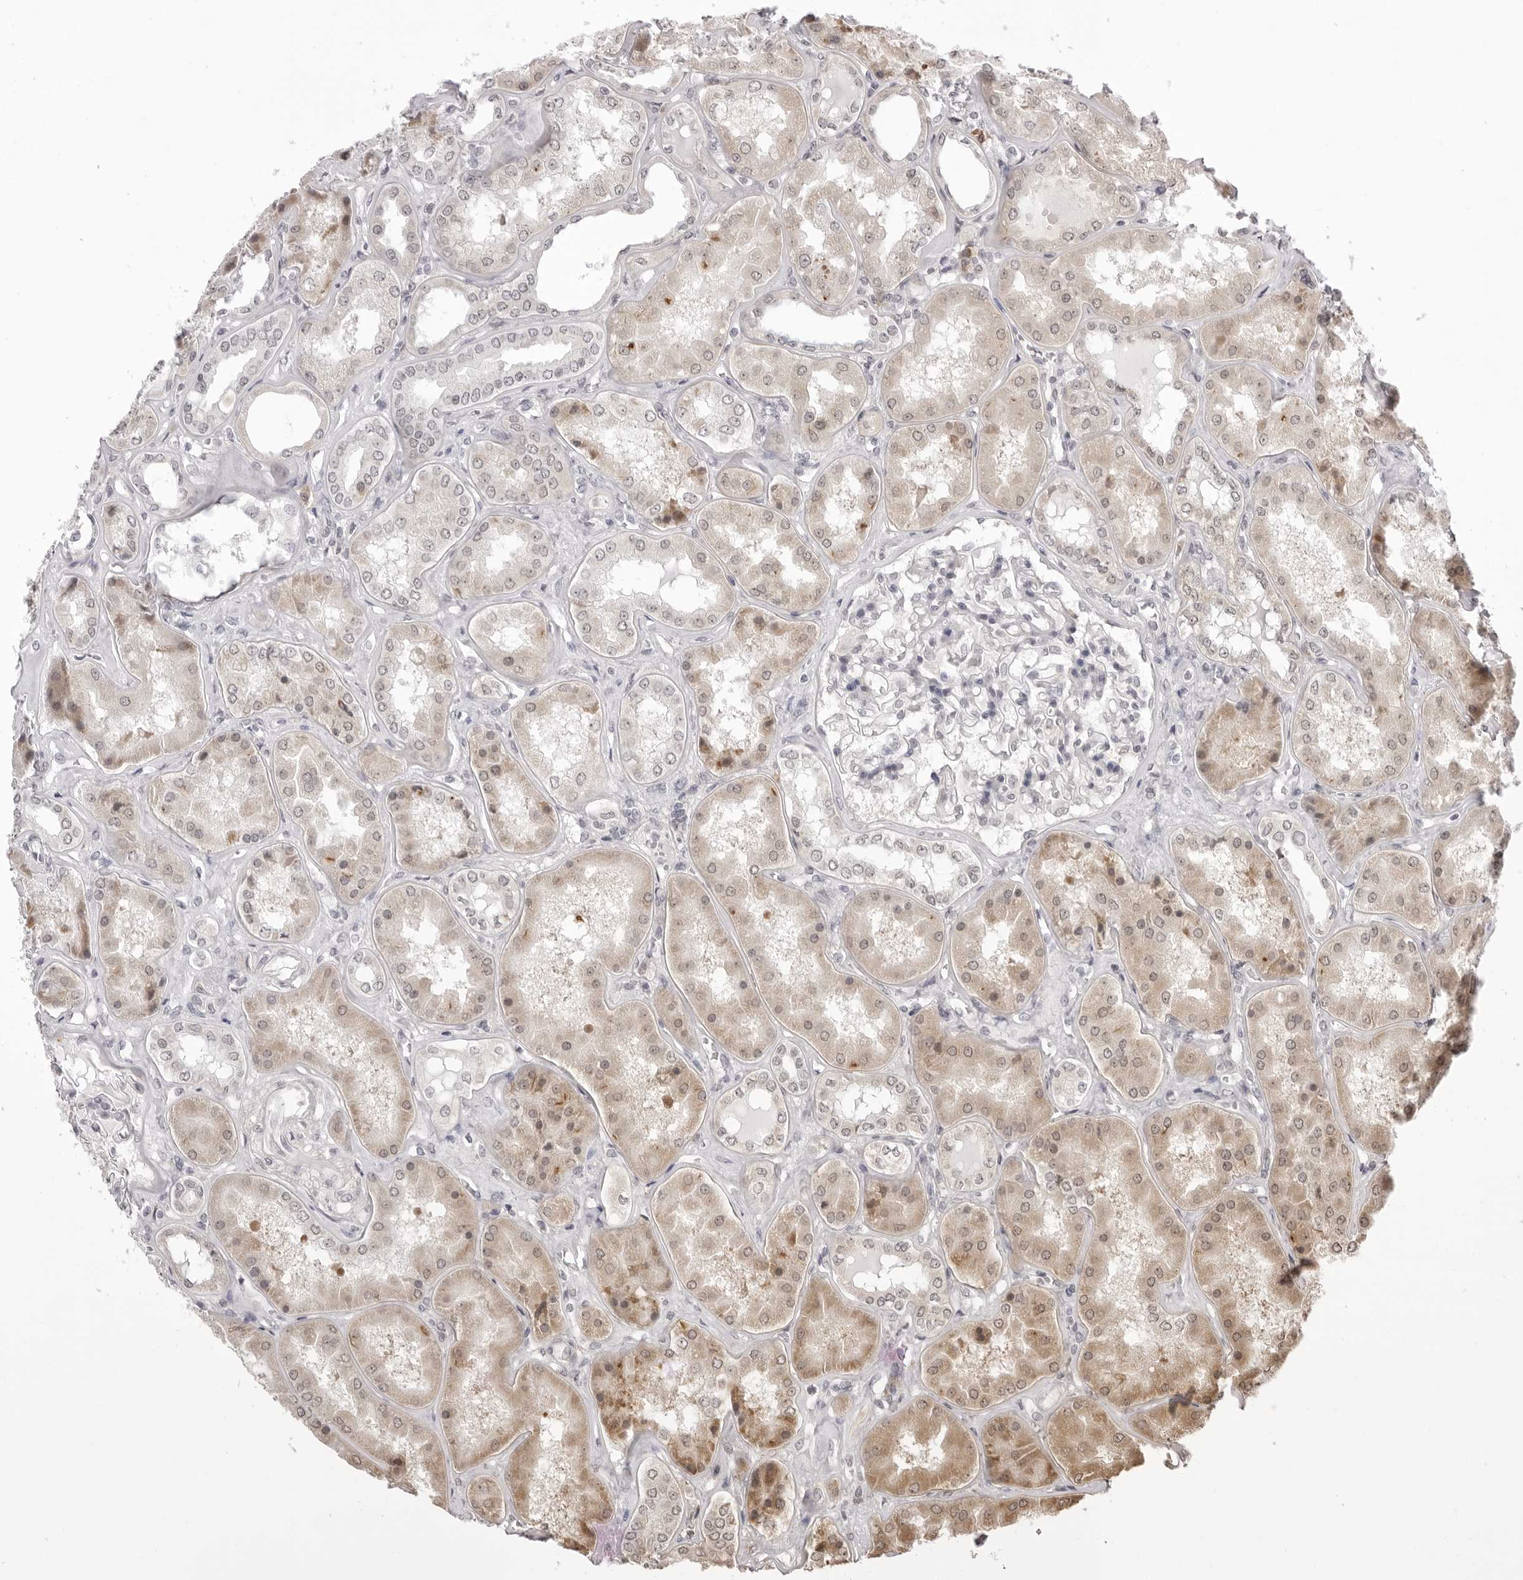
{"staining": {"intensity": "weak", "quantity": "<25%", "location": "nuclear"}, "tissue": "kidney", "cell_type": "Cells in glomeruli", "image_type": "normal", "snomed": [{"axis": "morphology", "description": "Normal tissue, NOS"}, {"axis": "topography", "description": "Kidney"}], "caption": "Immunohistochemistry of benign kidney shows no positivity in cells in glomeruli.", "gene": "ZC3H11A", "patient": {"sex": "female", "age": 56}}